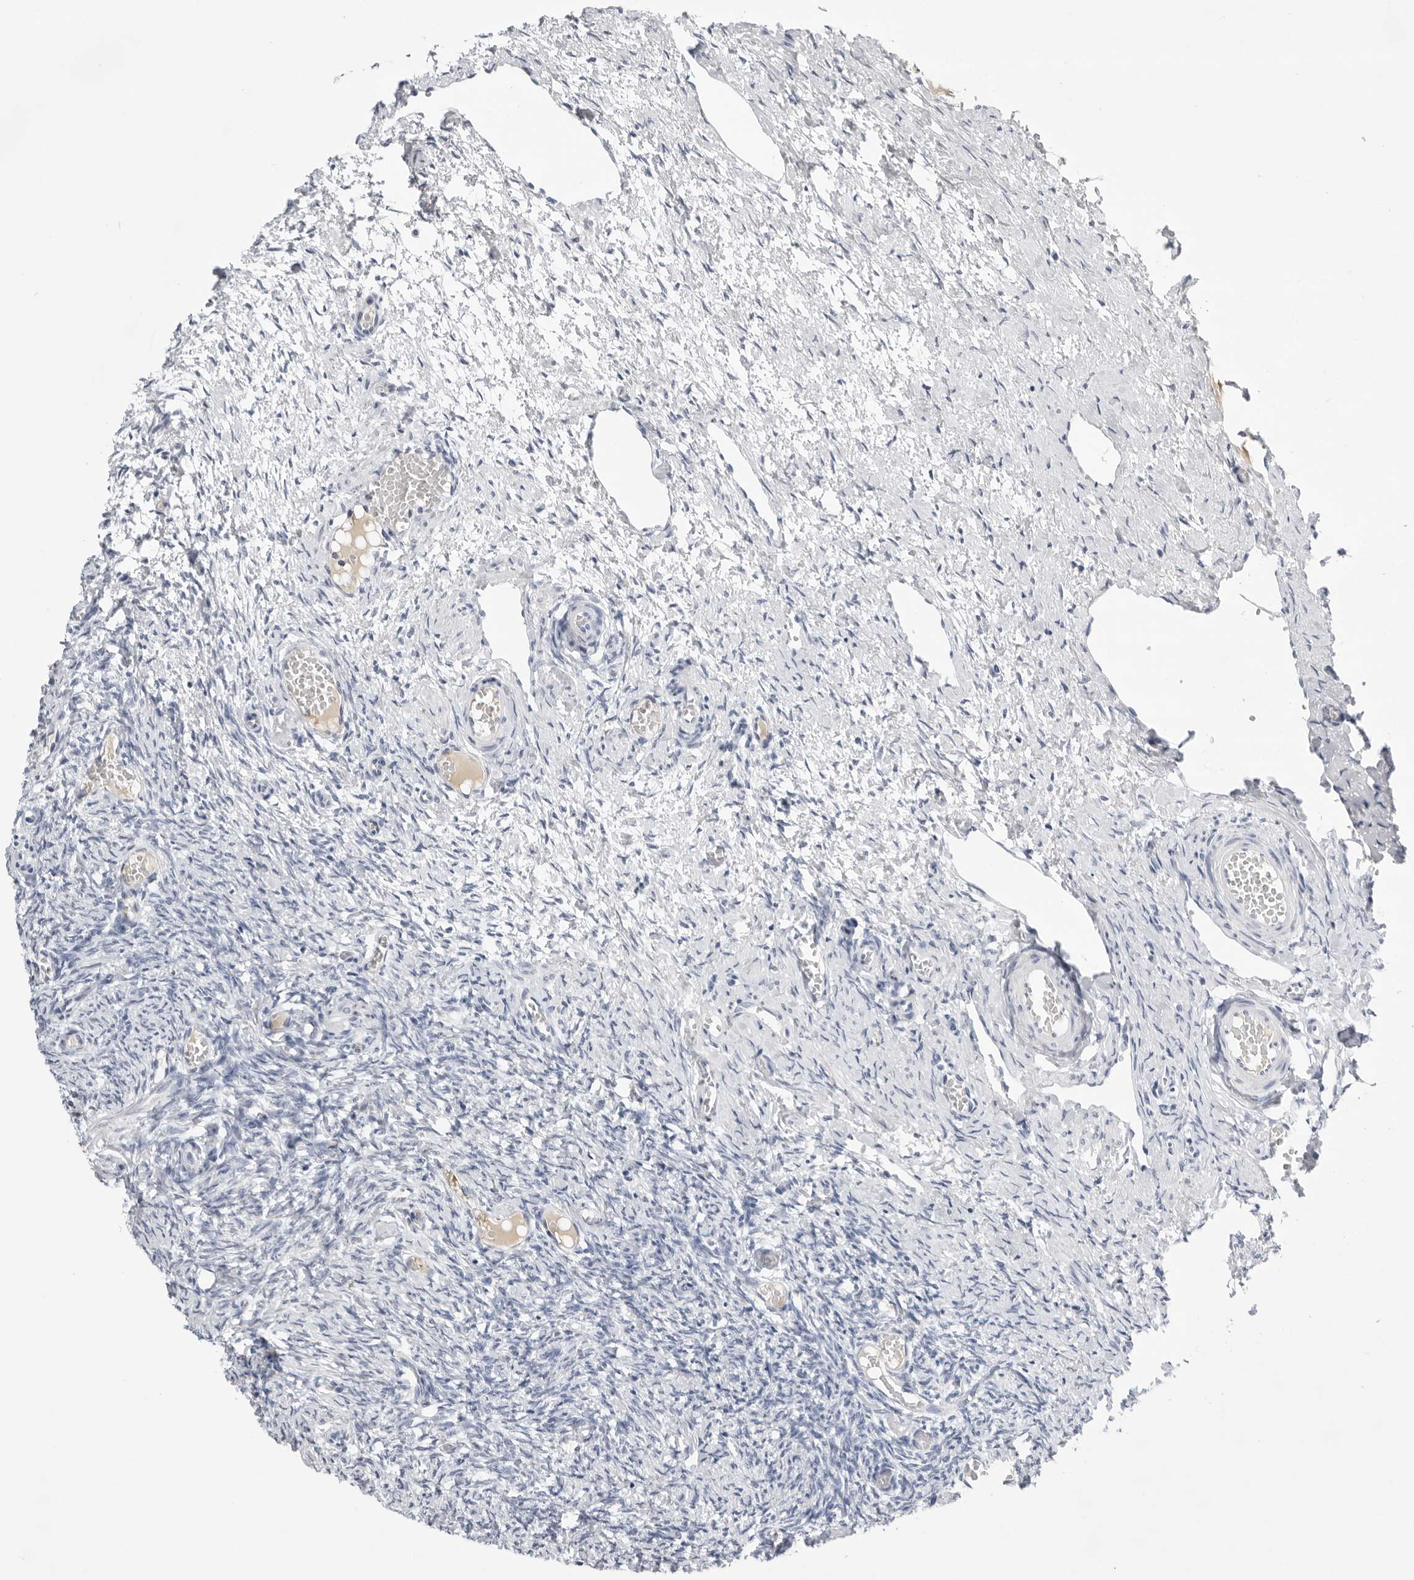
{"staining": {"intensity": "negative", "quantity": "none", "location": "none"}, "tissue": "ovary", "cell_type": "Follicle cells", "image_type": "normal", "snomed": [{"axis": "morphology", "description": "Adenocarcinoma, NOS"}, {"axis": "topography", "description": "Endometrium"}], "caption": "This is an IHC histopathology image of unremarkable human ovary. There is no positivity in follicle cells.", "gene": "ZNF502", "patient": {"sex": "female", "age": 32}}